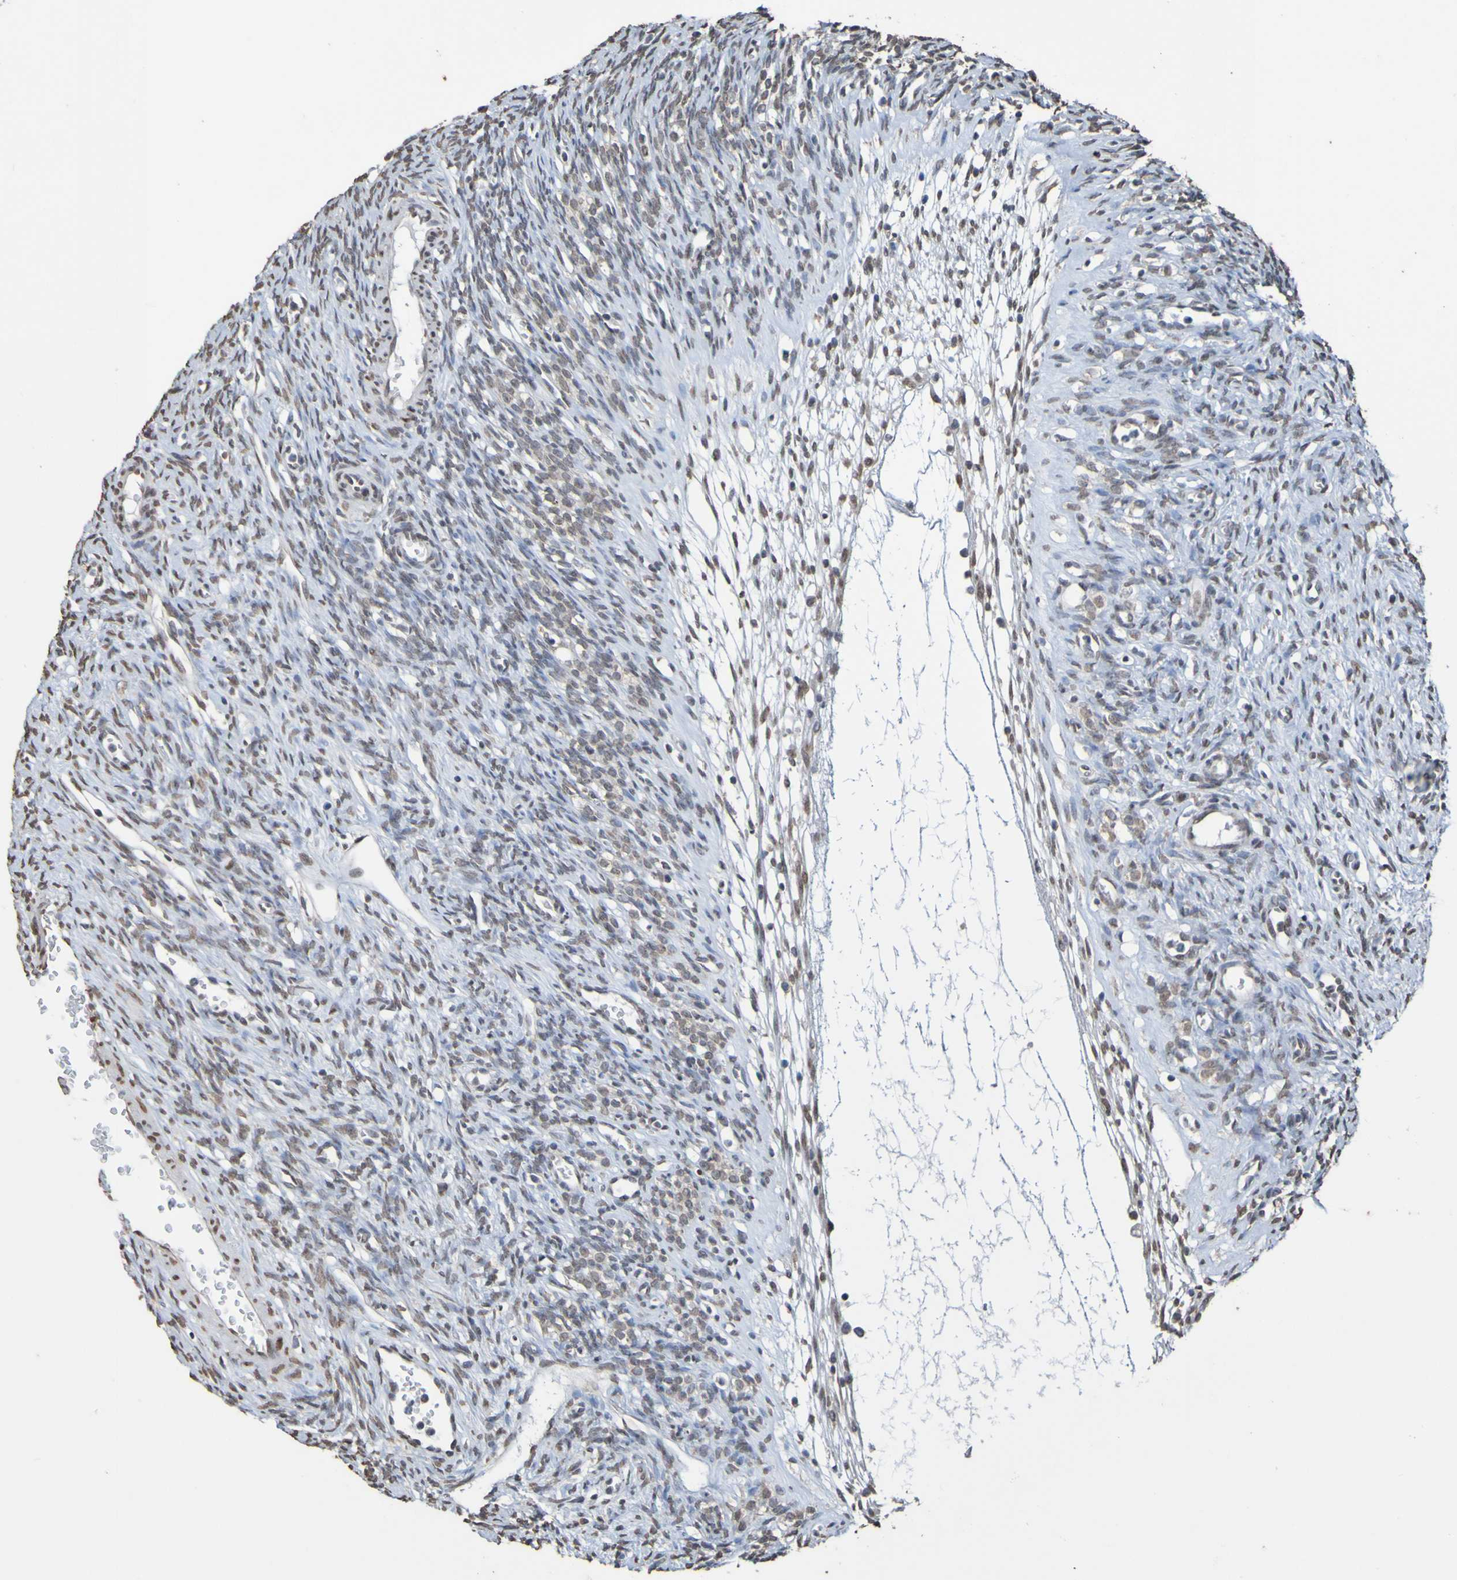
{"staining": {"intensity": "moderate", "quantity": "25%-75%", "location": "nuclear"}, "tissue": "ovary", "cell_type": "Ovarian stroma cells", "image_type": "normal", "snomed": [{"axis": "morphology", "description": "Normal tissue, NOS"}, {"axis": "topography", "description": "Ovary"}], "caption": "A micrograph of human ovary stained for a protein shows moderate nuclear brown staining in ovarian stroma cells.", "gene": "ALKBH2", "patient": {"sex": "female", "age": 33}}